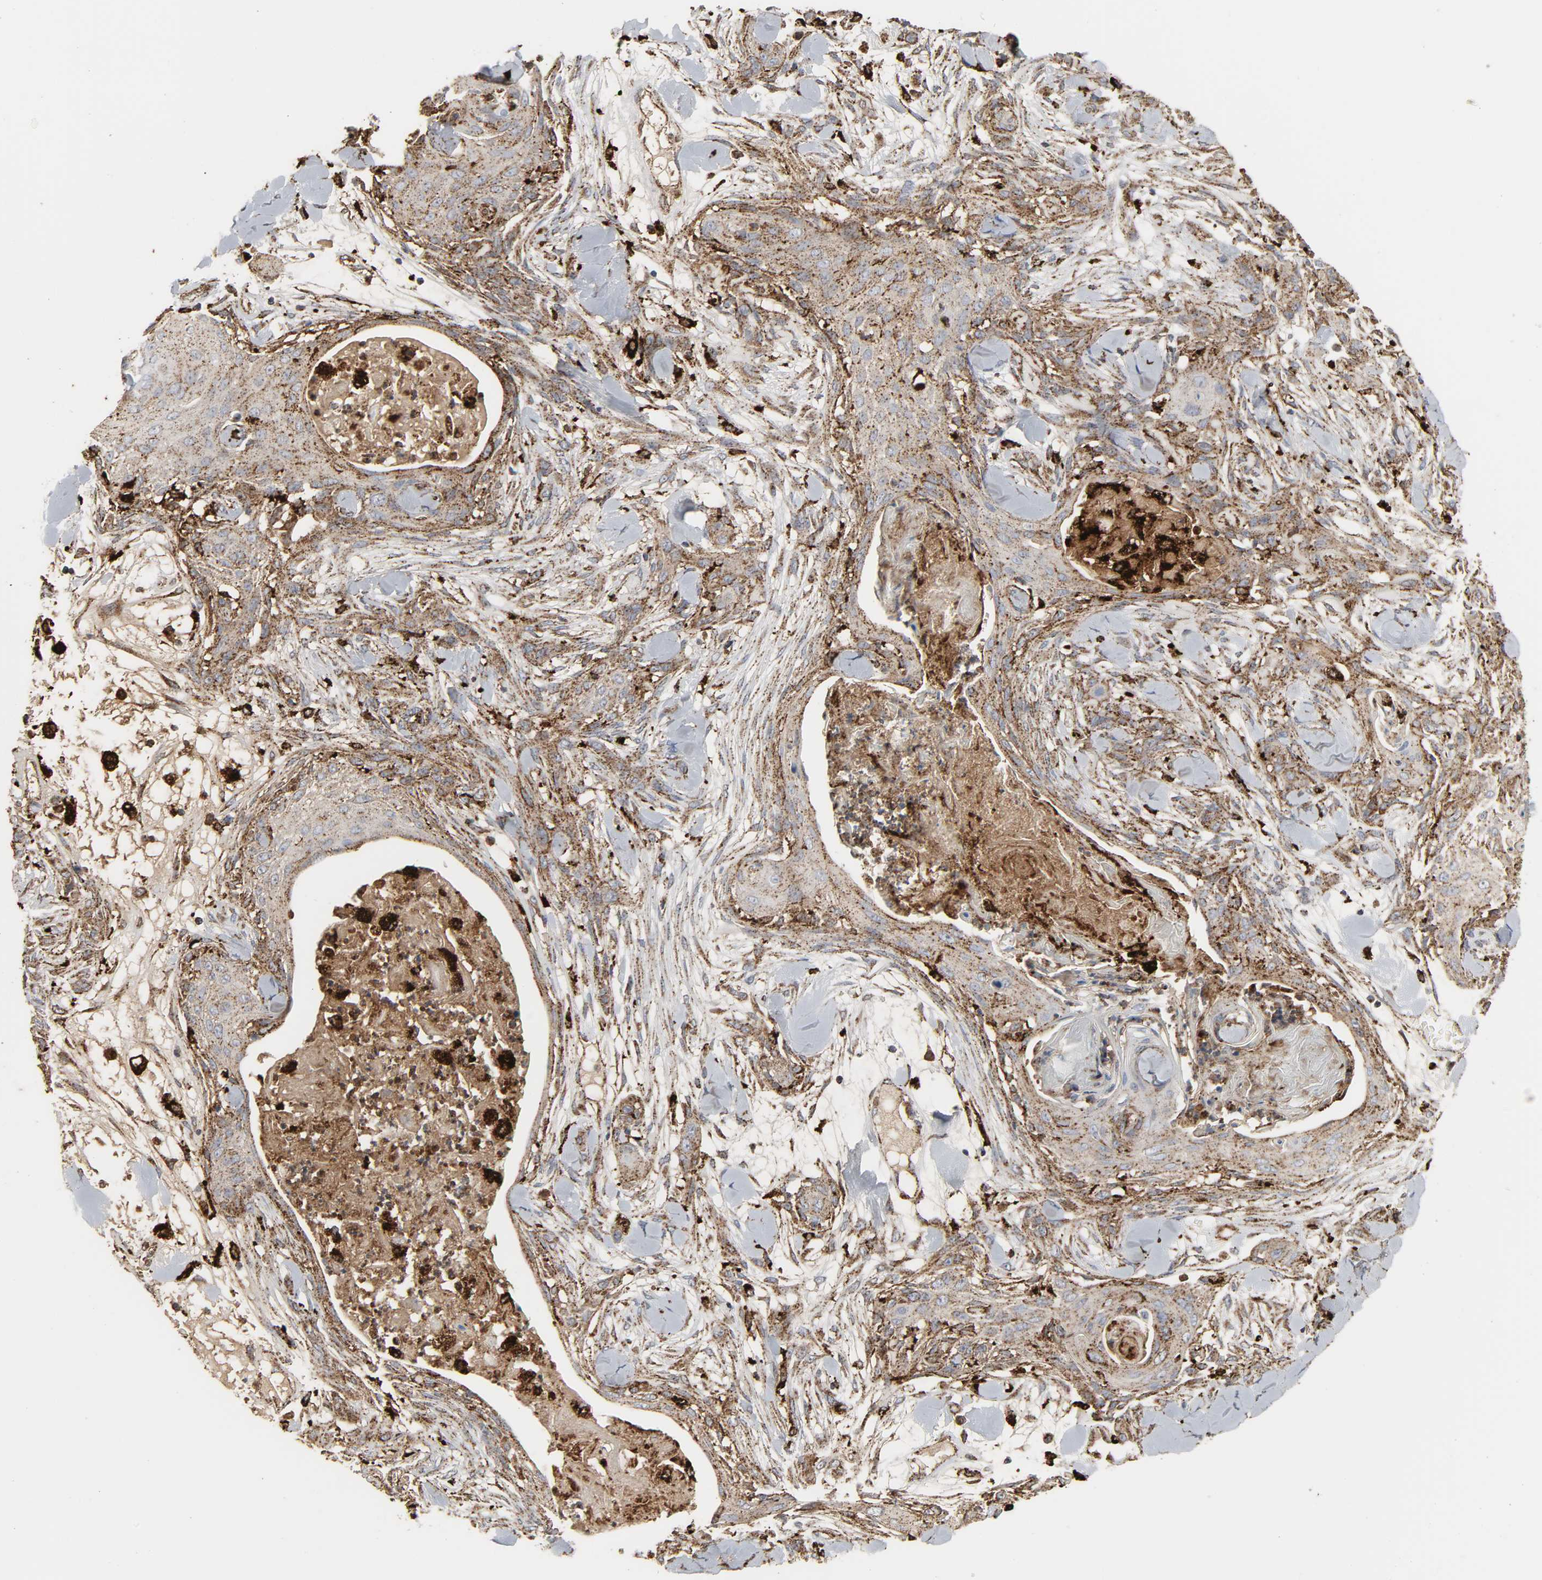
{"staining": {"intensity": "strong", "quantity": ">75%", "location": "cytoplasmic/membranous"}, "tissue": "skin cancer", "cell_type": "Tumor cells", "image_type": "cancer", "snomed": [{"axis": "morphology", "description": "Squamous cell carcinoma, NOS"}, {"axis": "topography", "description": "Skin"}], "caption": "This histopathology image reveals IHC staining of skin cancer (squamous cell carcinoma), with high strong cytoplasmic/membranous staining in approximately >75% of tumor cells.", "gene": "PSAP", "patient": {"sex": "female", "age": 59}}